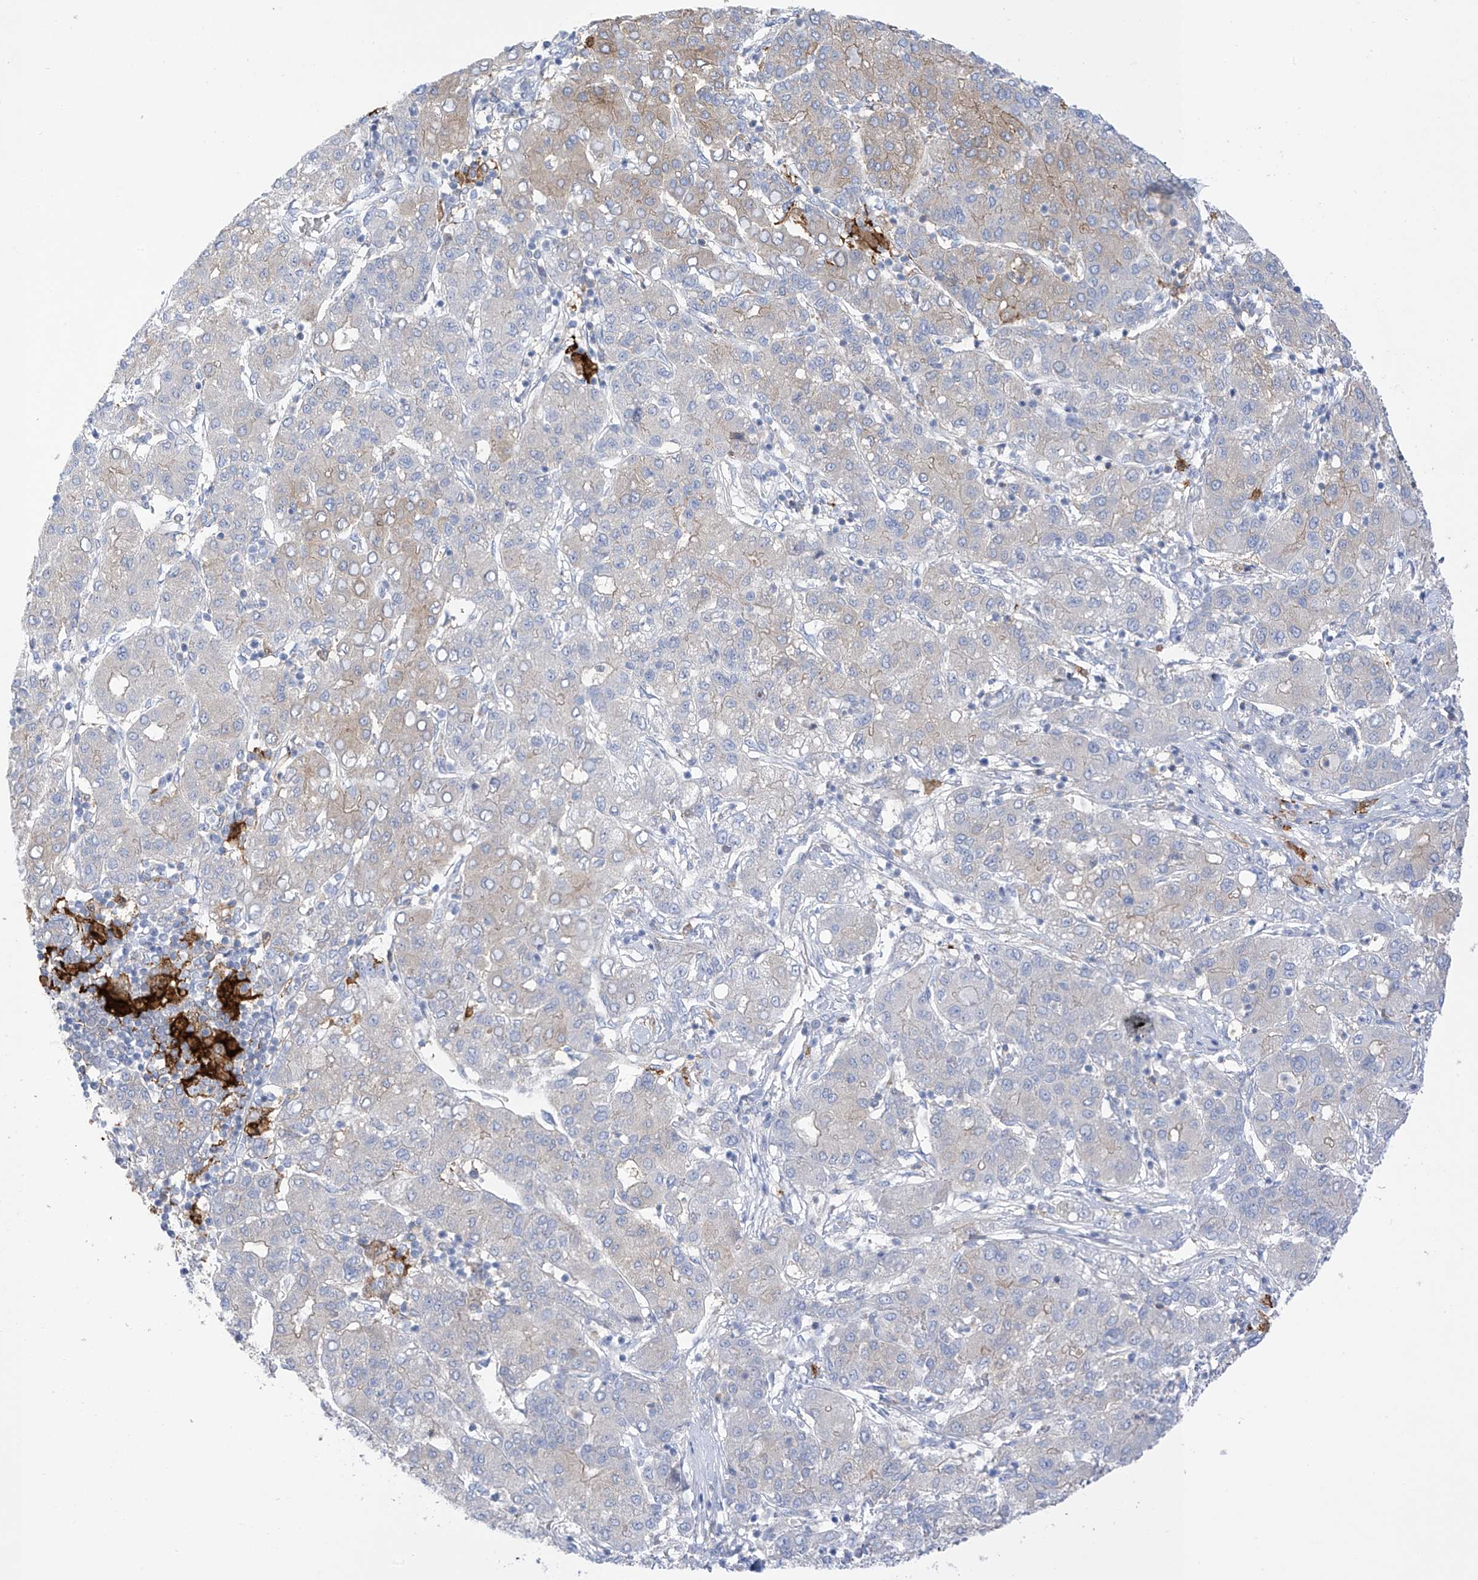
{"staining": {"intensity": "weak", "quantity": "25%-75%", "location": "cytoplasmic/membranous"}, "tissue": "liver cancer", "cell_type": "Tumor cells", "image_type": "cancer", "snomed": [{"axis": "morphology", "description": "Carcinoma, Hepatocellular, NOS"}, {"axis": "topography", "description": "Liver"}], "caption": "Protein analysis of liver cancer tissue displays weak cytoplasmic/membranous staining in approximately 25%-75% of tumor cells. The protein of interest is stained brown, and the nuclei are stained in blue (DAB (3,3'-diaminobenzidine) IHC with brightfield microscopy, high magnification).", "gene": "TRMT2B", "patient": {"sex": "male", "age": 65}}